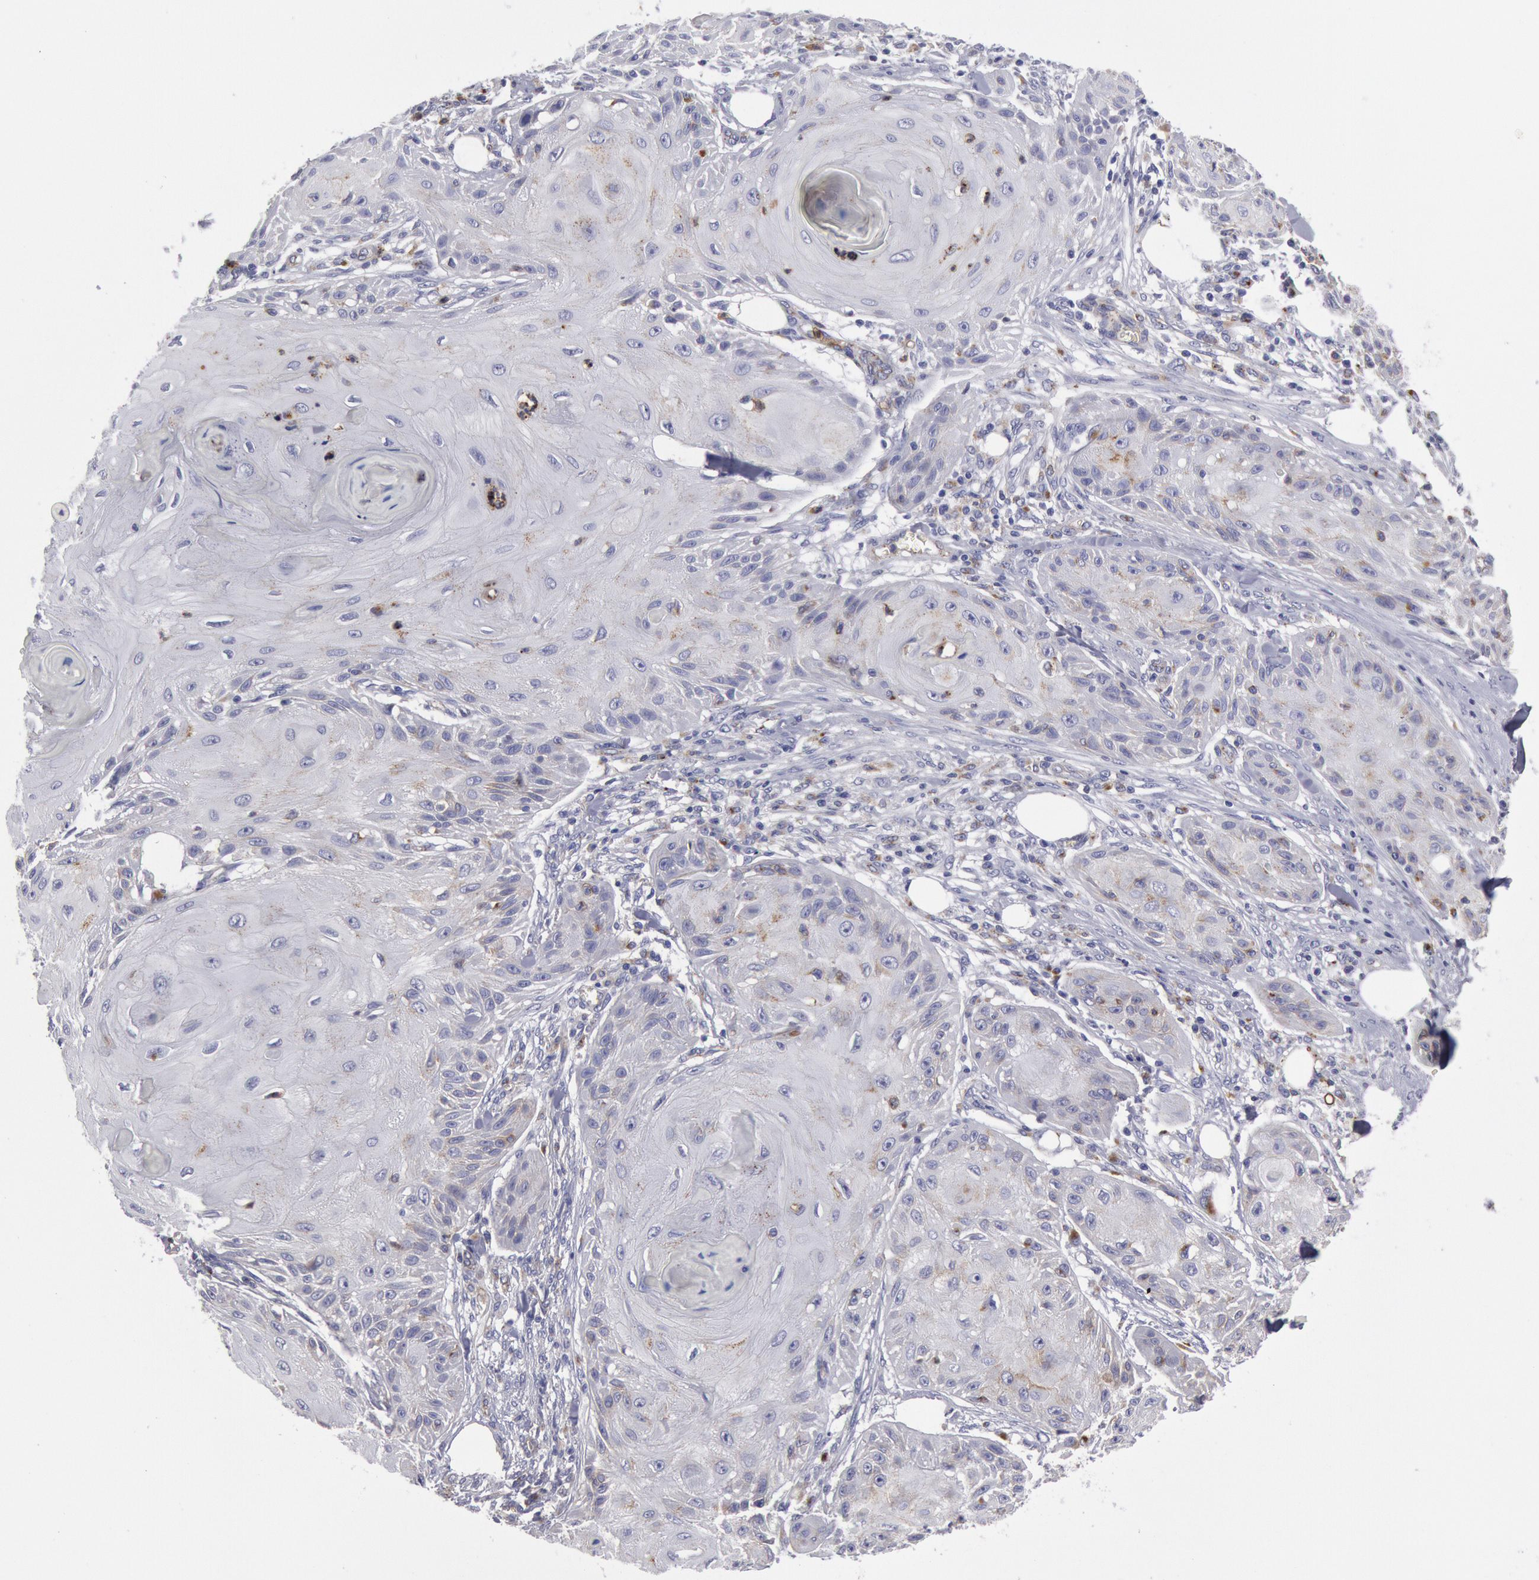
{"staining": {"intensity": "negative", "quantity": "none", "location": "none"}, "tissue": "skin cancer", "cell_type": "Tumor cells", "image_type": "cancer", "snomed": [{"axis": "morphology", "description": "Squamous cell carcinoma, NOS"}, {"axis": "topography", "description": "Skin"}], "caption": "There is no significant staining in tumor cells of skin cancer (squamous cell carcinoma). Brightfield microscopy of immunohistochemistry (IHC) stained with DAB (3,3'-diaminobenzidine) (brown) and hematoxylin (blue), captured at high magnification.", "gene": "FLOT1", "patient": {"sex": "female", "age": 88}}